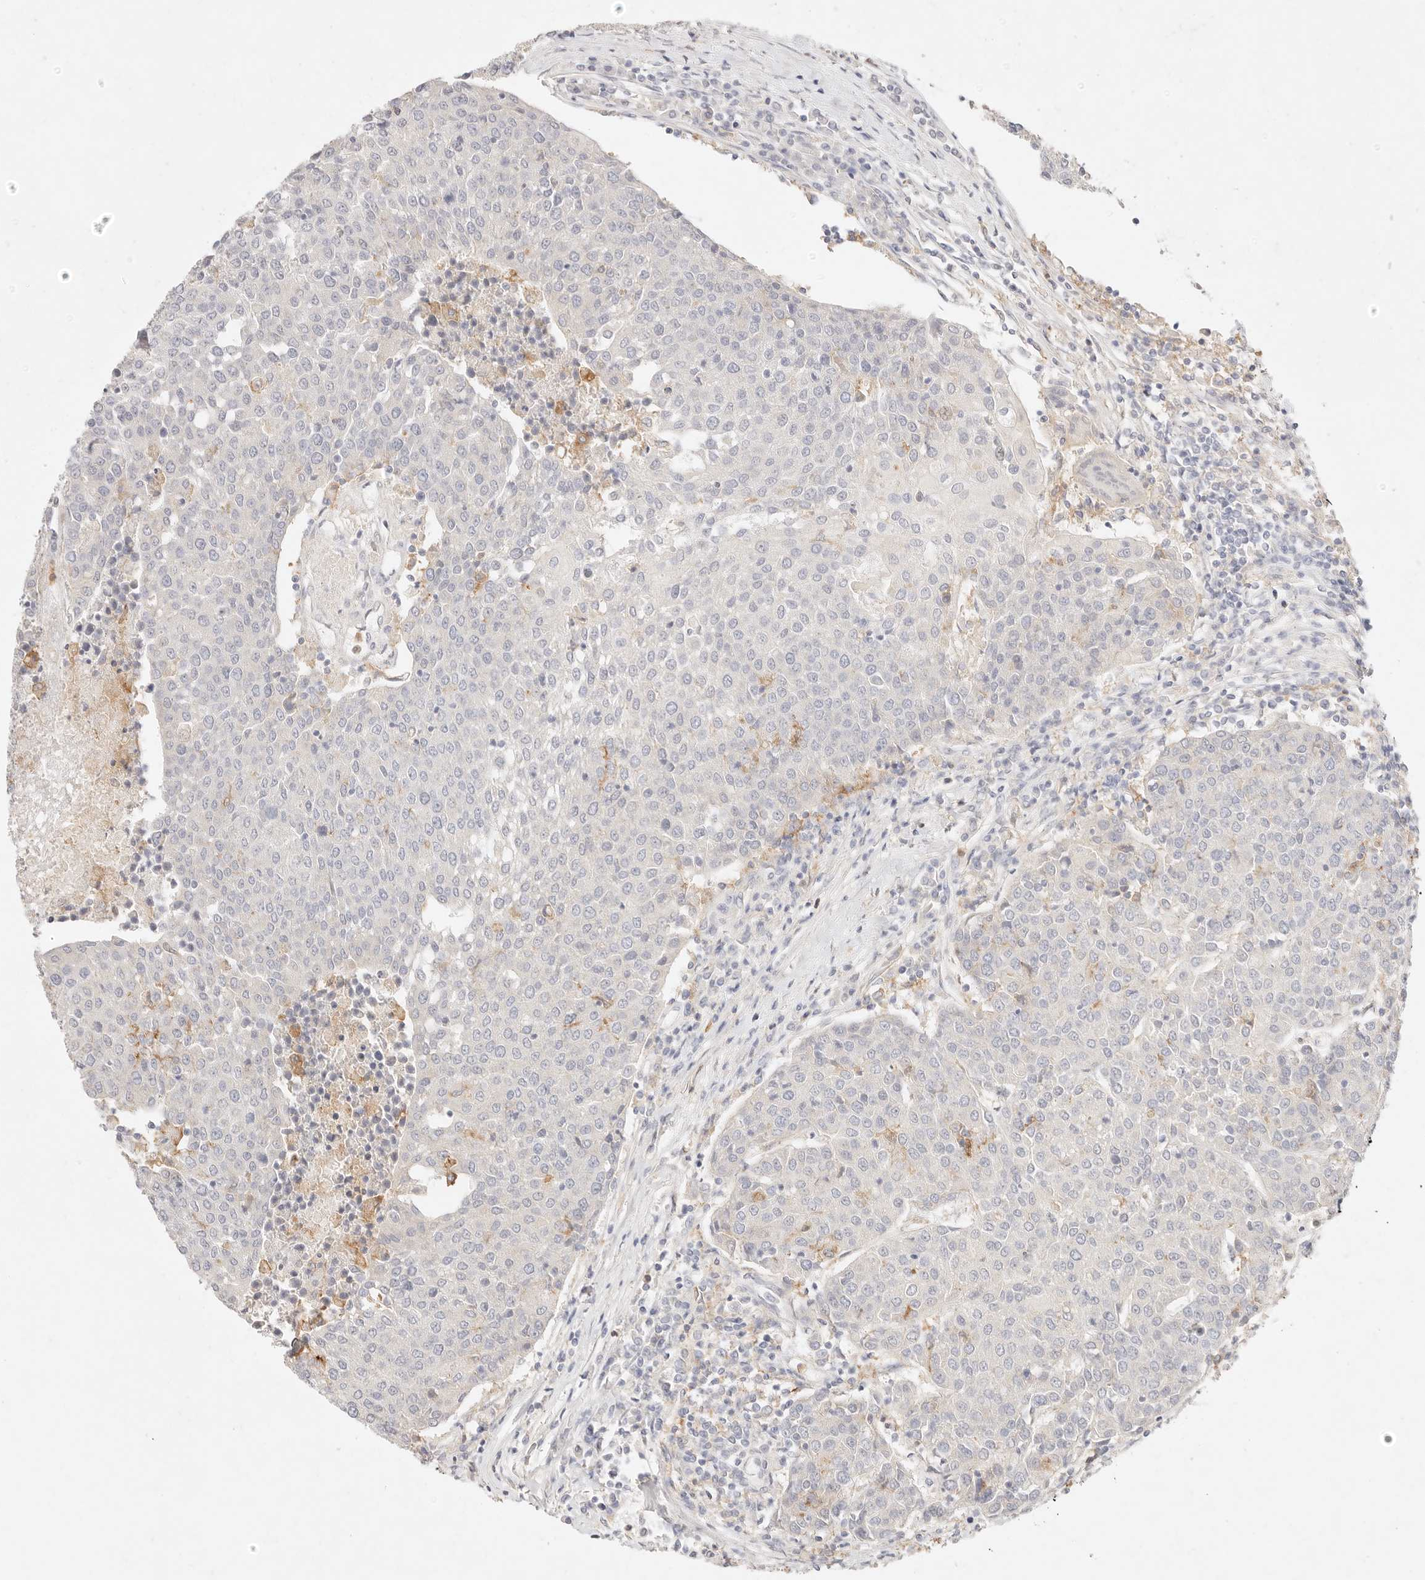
{"staining": {"intensity": "negative", "quantity": "none", "location": "none"}, "tissue": "urothelial cancer", "cell_type": "Tumor cells", "image_type": "cancer", "snomed": [{"axis": "morphology", "description": "Urothelial carcinoma, High grade"}, {"axis": "topography", "description": "Urinary bladder"}], "caption": "Urothelial cancer stained for a protein using immunohistochemistry (IHC) demonstrates no expression tumor cells.", "gene": "GPR84", "patient": {"sex": "female", "age": 85}}